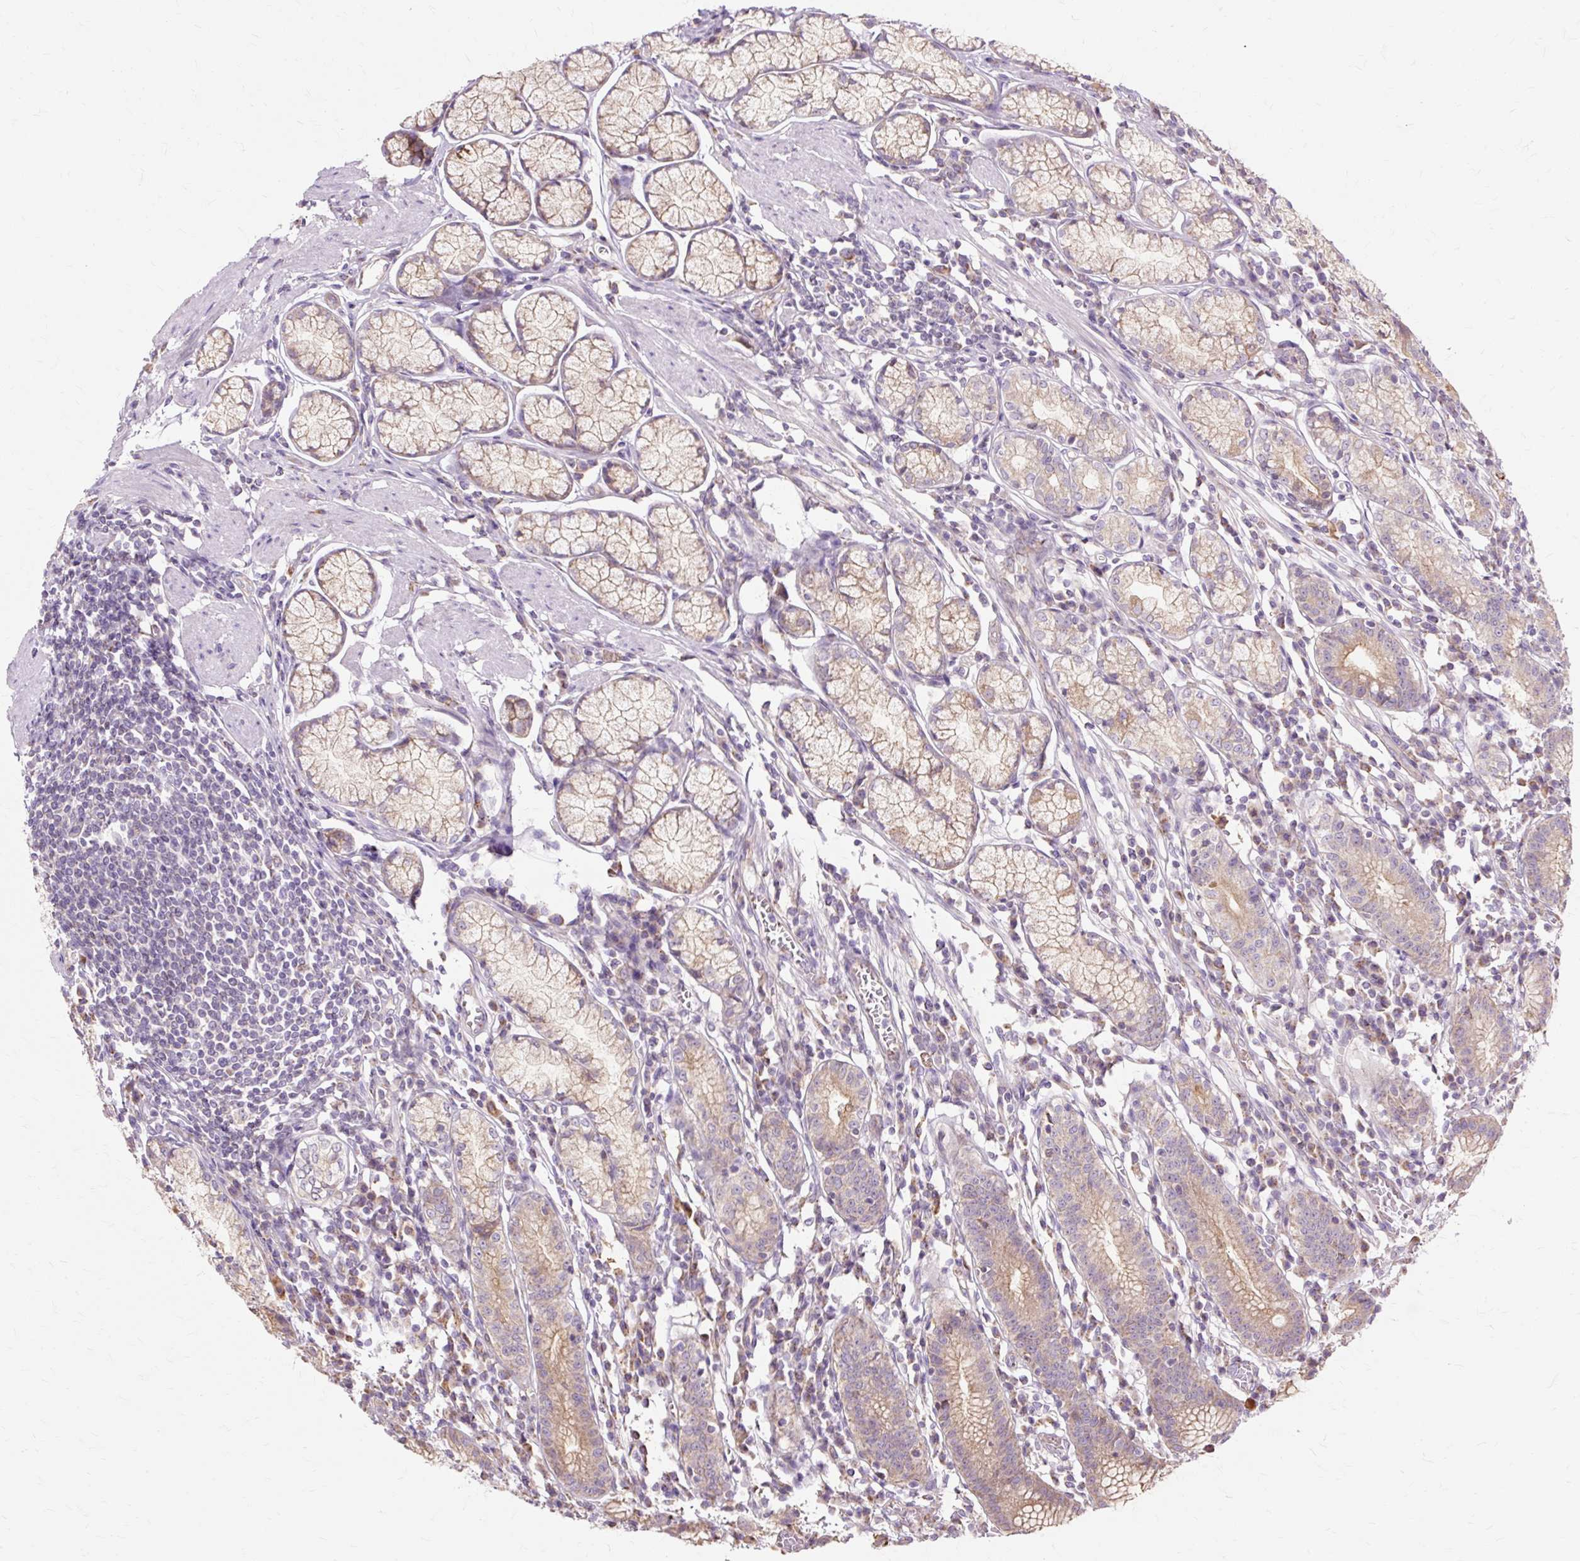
{"staining": {"intensity": "moderate", "quantity": ">75%", "location": "cytoplasmic/membranous"}, "tissue": "stomach", "cell_type": "Glandular cells", "image_type": "normal", "snomed": [{"axis": "morphology", "description": "Normal tissue, NOS"}, {"axis": "topography", "description": "Stomach"}], "caption": "Stomach stained with DAB (3,3'-diaminobenzidine) immunohistochemistry displays medium levels of moderate cytoplasmic/membranous staining in about >75% of glandular cells. (IHC, brightfield microscopy, high magnification).", "gene": "PDZD2", "patient": {"sex": "male", "age": 55}}